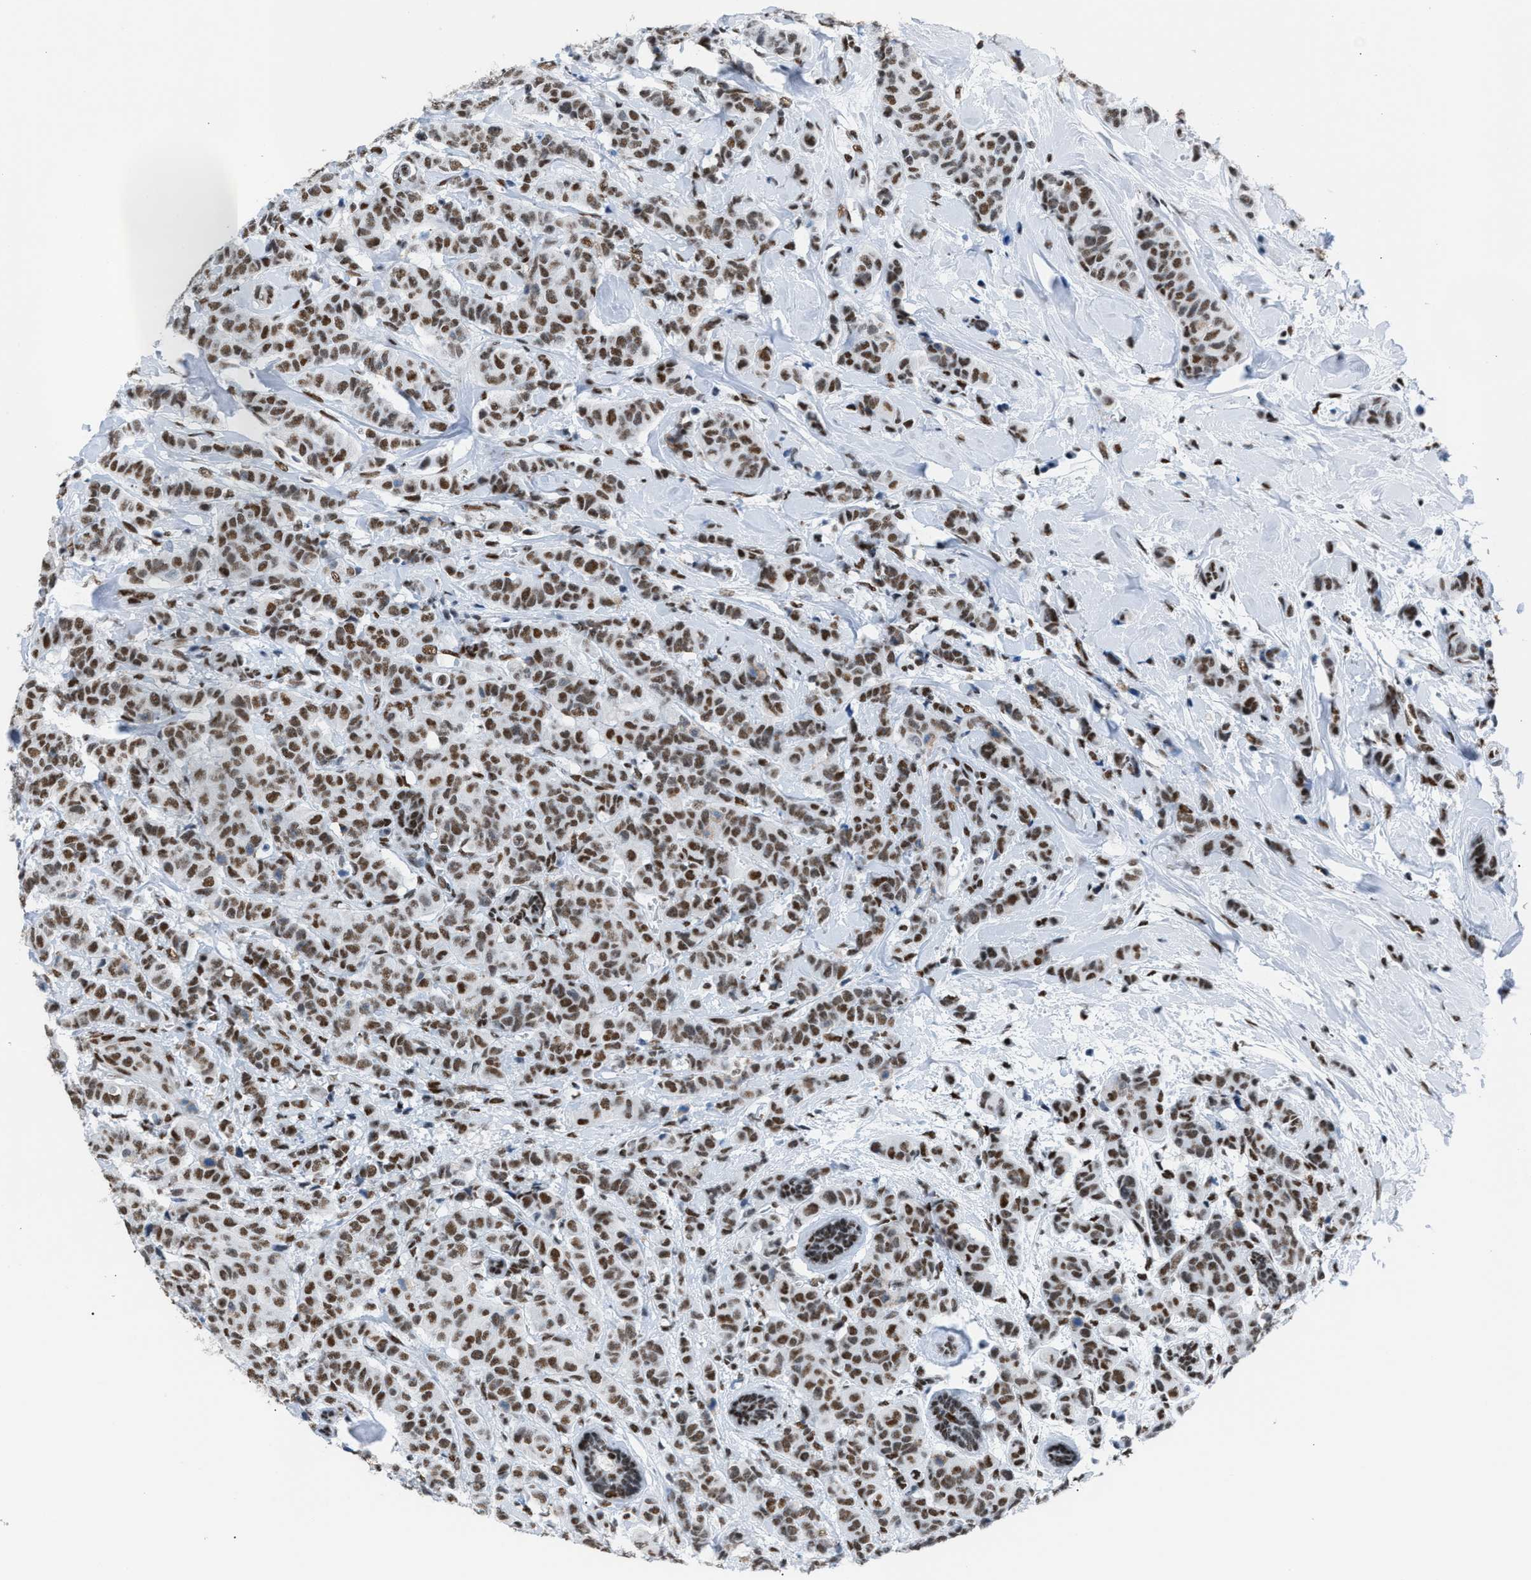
{"staining": {"intensity": "moderate", "quantity": ">75%", "location": "nuclear"}, "tissue": "breast cancer", "cell_type": "Tumor cells", "image_type": "cancer", "snomed": [{"axis": "morphology", "description": "Normal tissue, NOS"}, {"axis": "morphology", "description": "Duct carcinoma"}, {"axis": "topography", "description": "Breast"}], "caption": "IHC micrograph of neoplastic tissue: breast infiltrating ductal carcinoma stained using immunohistochemistry shows medium levels of moderate protein expression localized specifically in the nuclear of tumor cells, appearing as a nuclear brown color.", "gene": "CCAR2", "patient": {"sex": "female", "age": 40}}